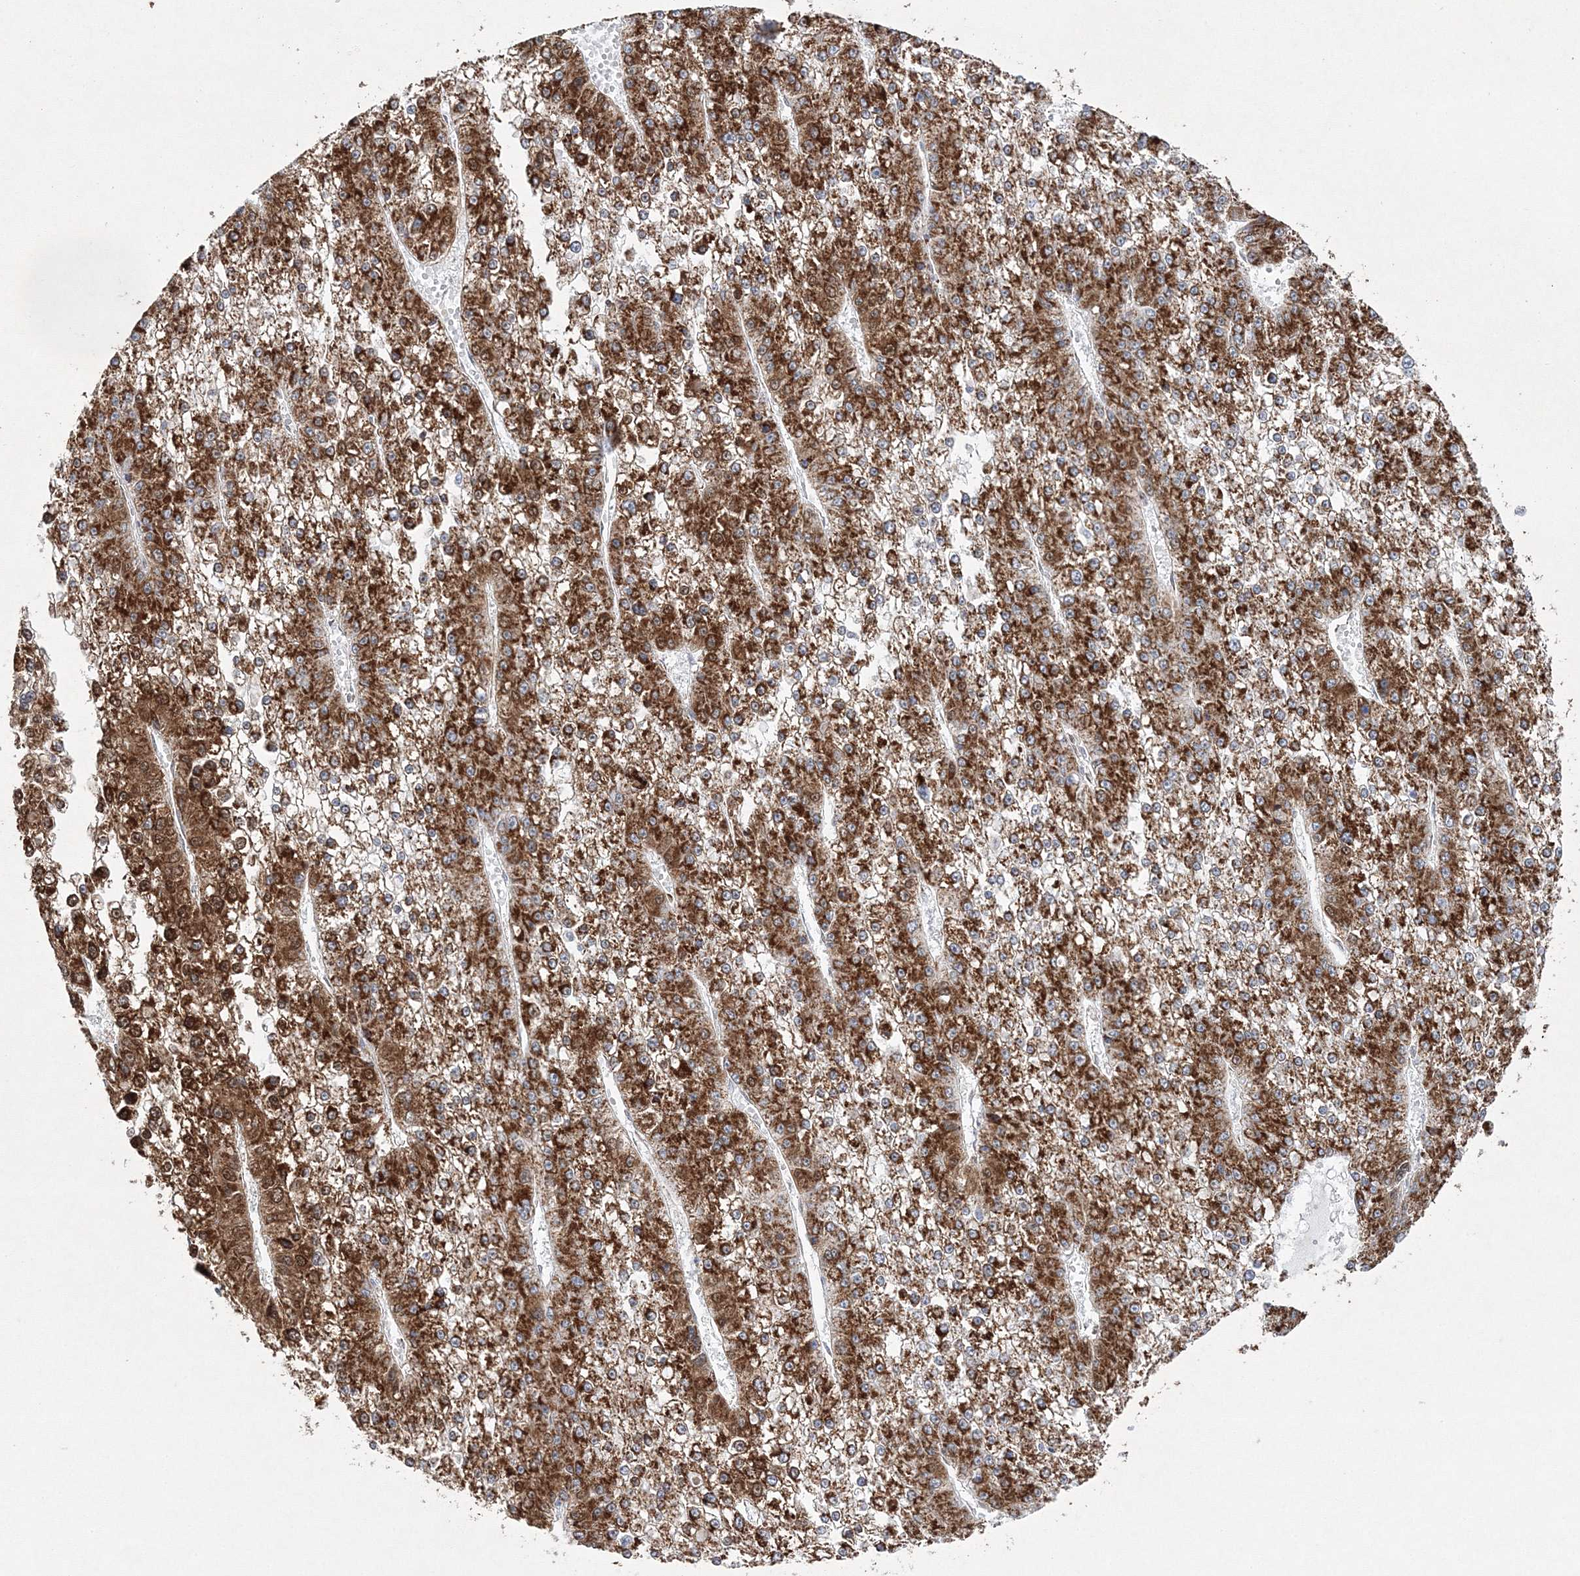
{"staining": {"intensity": "strong", "quantity": ">75%", "location": "cytoplasmic/membranous"}, "tissue": "liver cancer", "cell_type": "Tumor cells", "image_type": "cancer", "snomed": [{"axis": "morphology", "description": "Carcinoma, Hepatocellular, NOS"}, {"axis": "topography", "description": "Liver"}], "caption": "The micrograph reveals a brown stain indicating the presence of a protein in the cytoplasmic/membranous of tumor cells in liver hepatocellular carcinoma.", "gene": "HIBCH", "patient": {"sex": "female", "age": 73}}